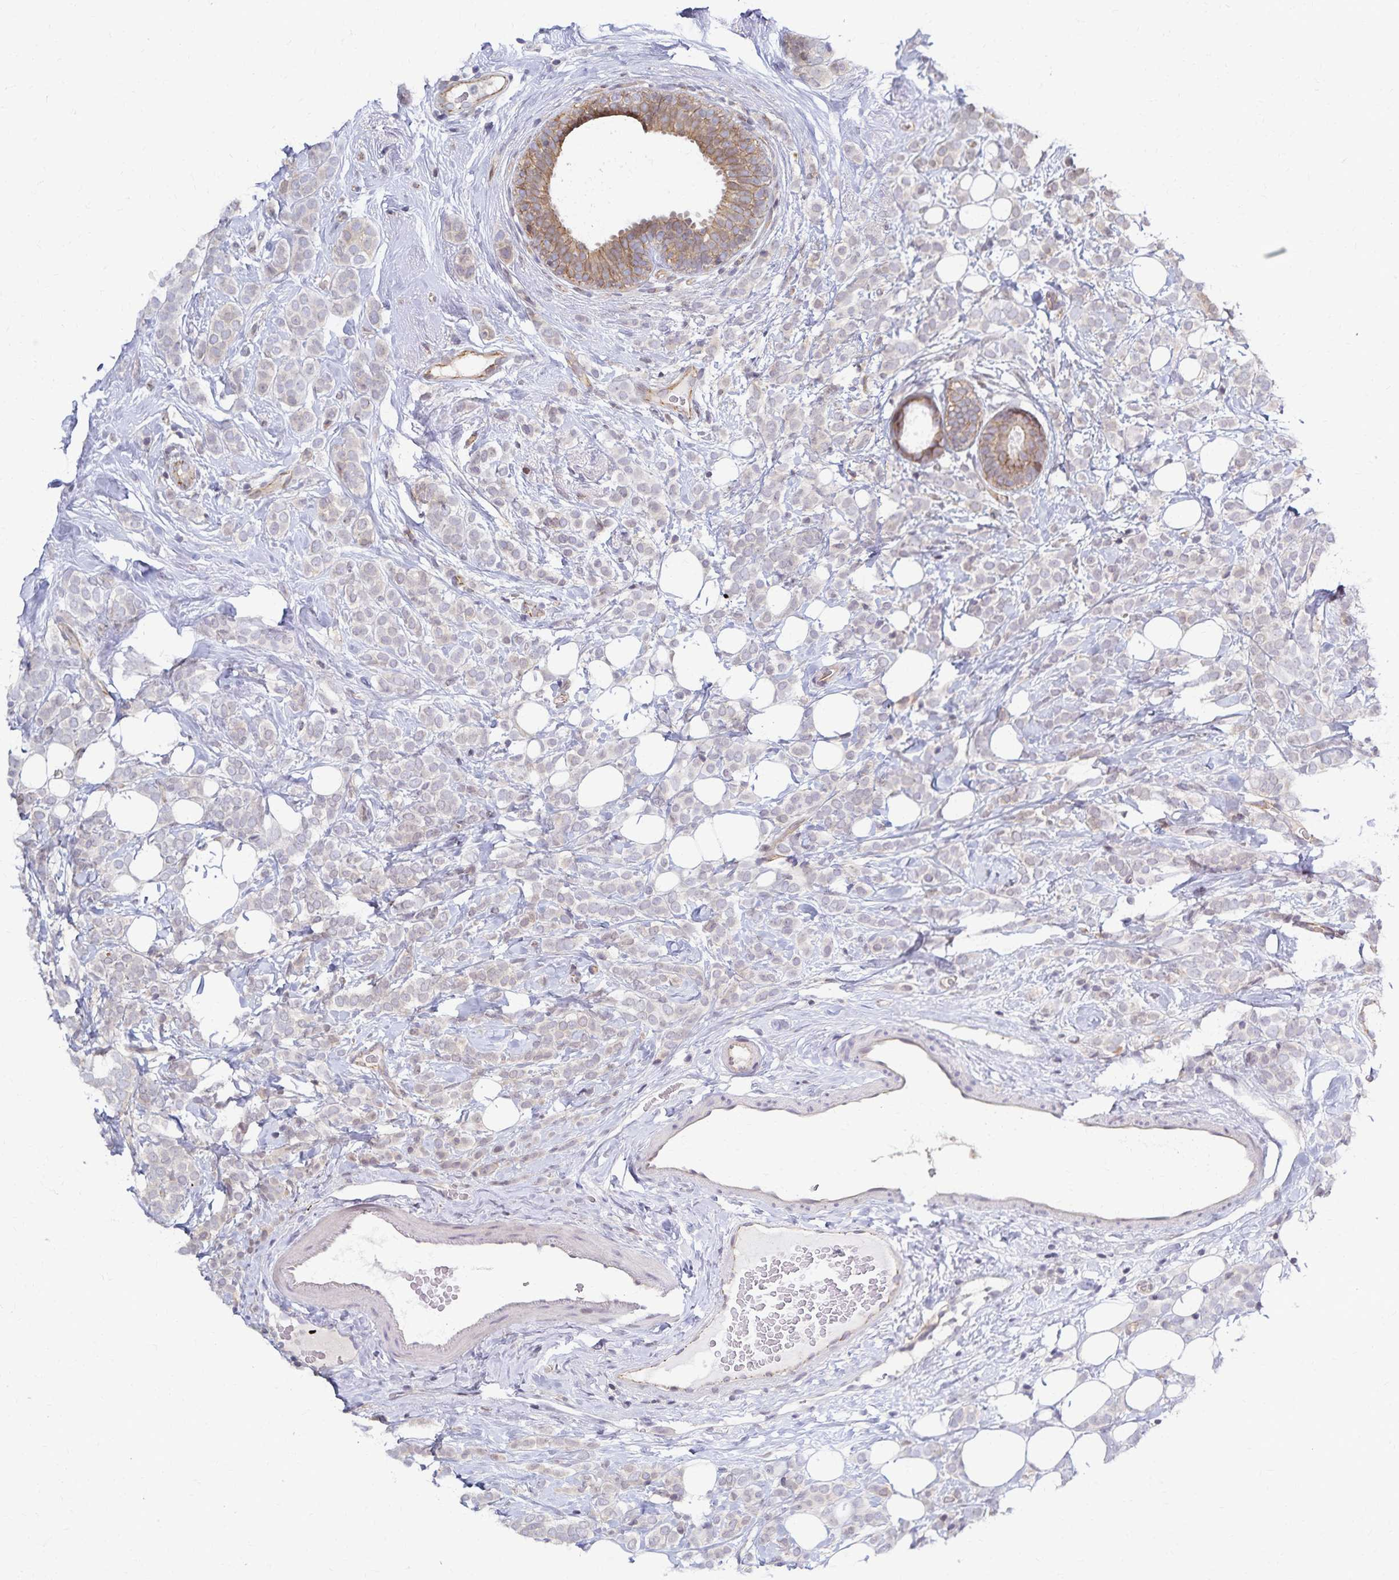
{"staining": {"intensity": "negative", "quantity": "none", "location": "none"}, "tissue": "breast cancer", "cell_type": "Tumor cells", "image_type": "cancer", "snomed": [{"axis": "morphology", "description": "Lobular carcinoma"}, {"axis": "topography", "description": "Breast"}], "caption": "High power microscopy micrograph of an immunohistochemistry (IHC) photomicrograph of breast lobular carcinoma, revealing no significant staining in tumor cells.", "gene": "RAB9B", "patient": {"sex": "female", "age": 49}}